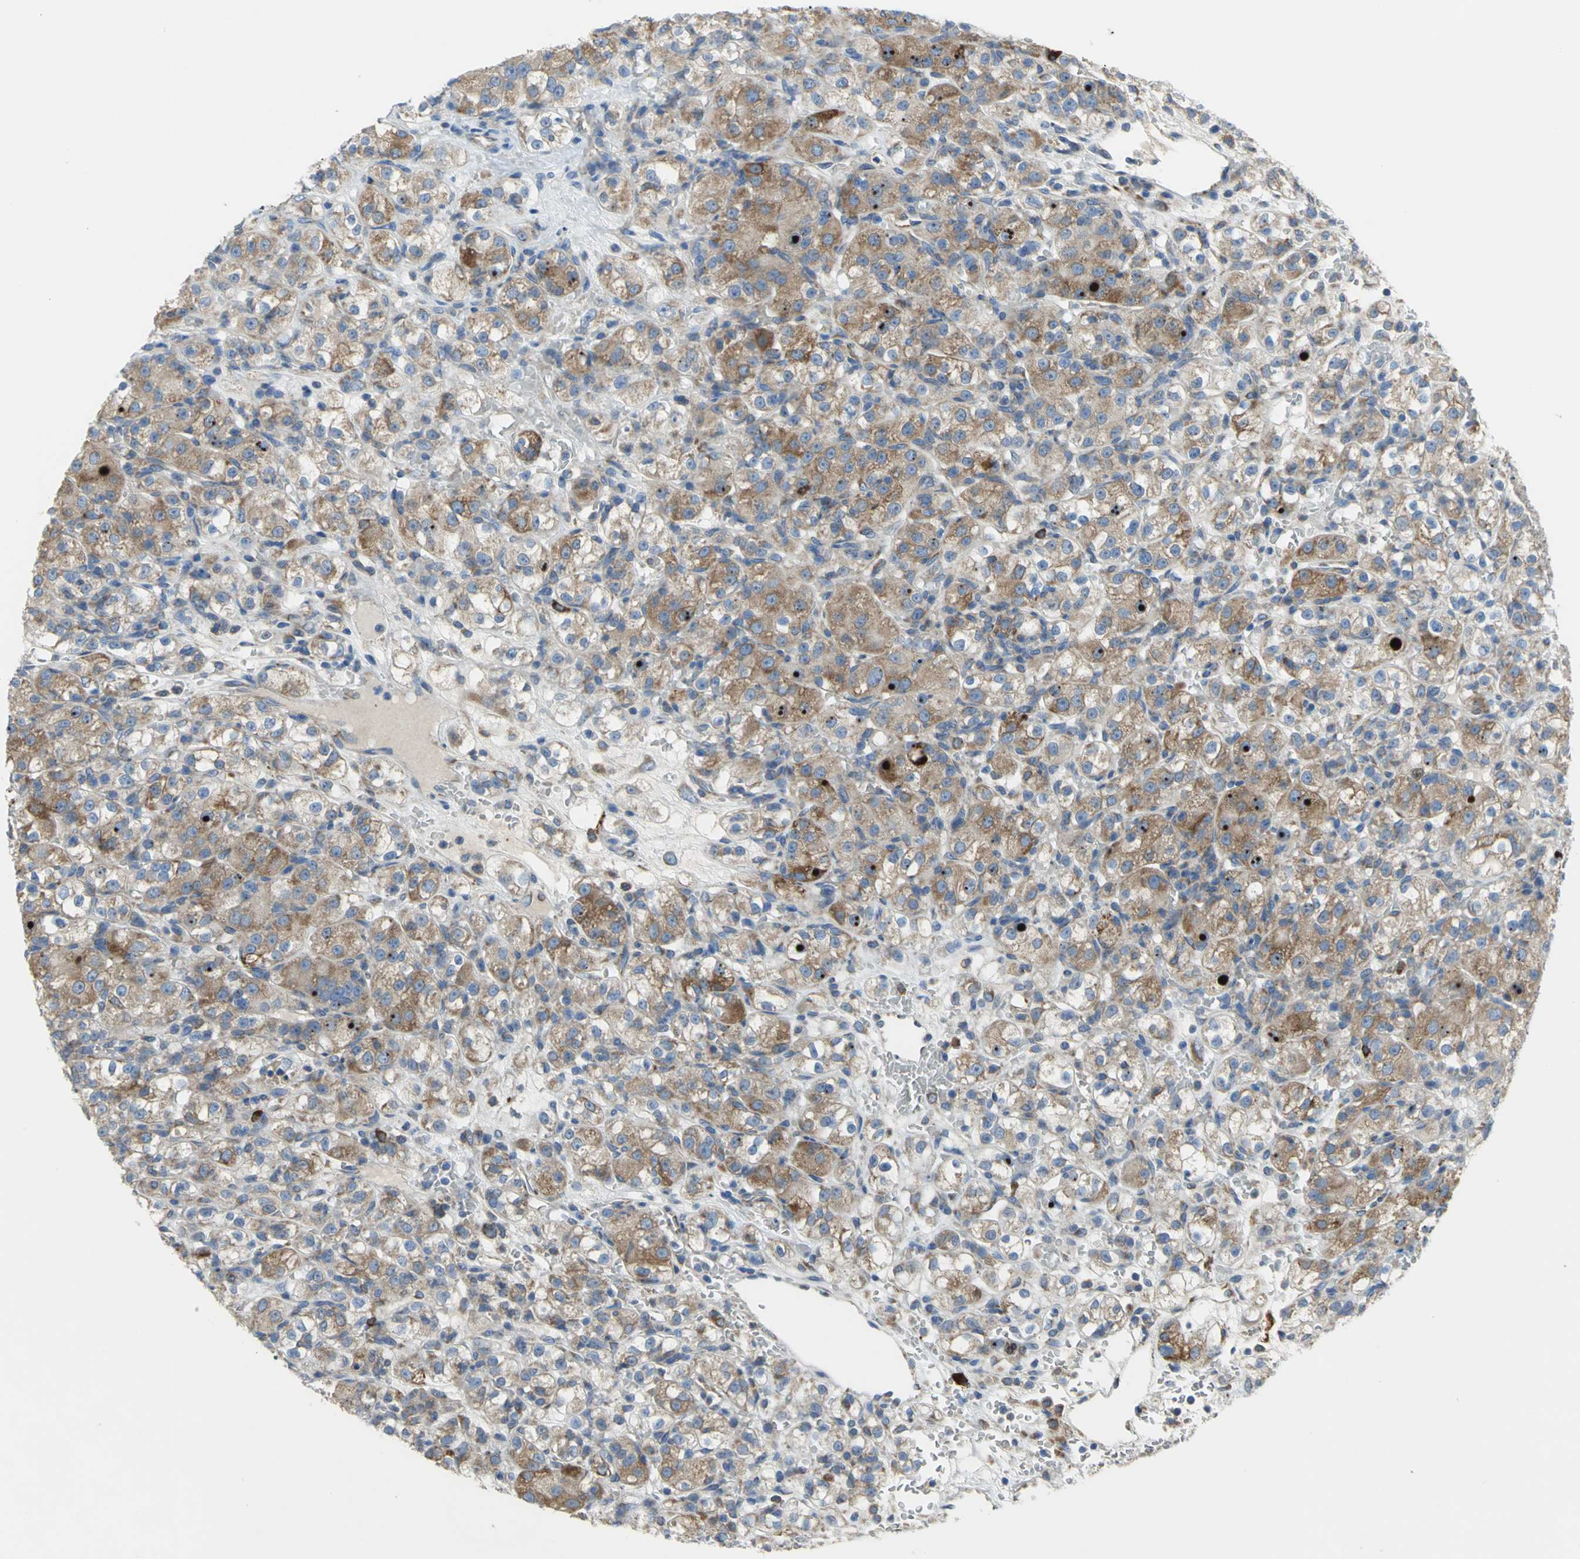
{"staining": {"intensity": "strong", "quantity": ">75%", "location": "cytoplasmic/membranous"}, "tissue": "renal cancer", "cell_type": "Tumor cells", "image_type": "cancer", "snomed": [{"axis": "morphology", "description": "Normal tissue, NOS"}, {"axis": "morphology", "description": "Adenocarcinoma, NOS"}, {"axis": "topography", "description": "Kidney"}], "caption": "High-power microscopy captured an immunohistochemistry micrograph of adenocarcinoma (renal), revealing strong cytoplasmic/membranous positivity in approximately >75% of tumor cells. The protein of interest is stained brown, and the nuclei are stained in blue (DAB (3,3'-diaminobenzidine) IHC with brightfield microscopy, high magnification).", "gene": "TULP4", "patient": {"sex": "male", "age": 61}}